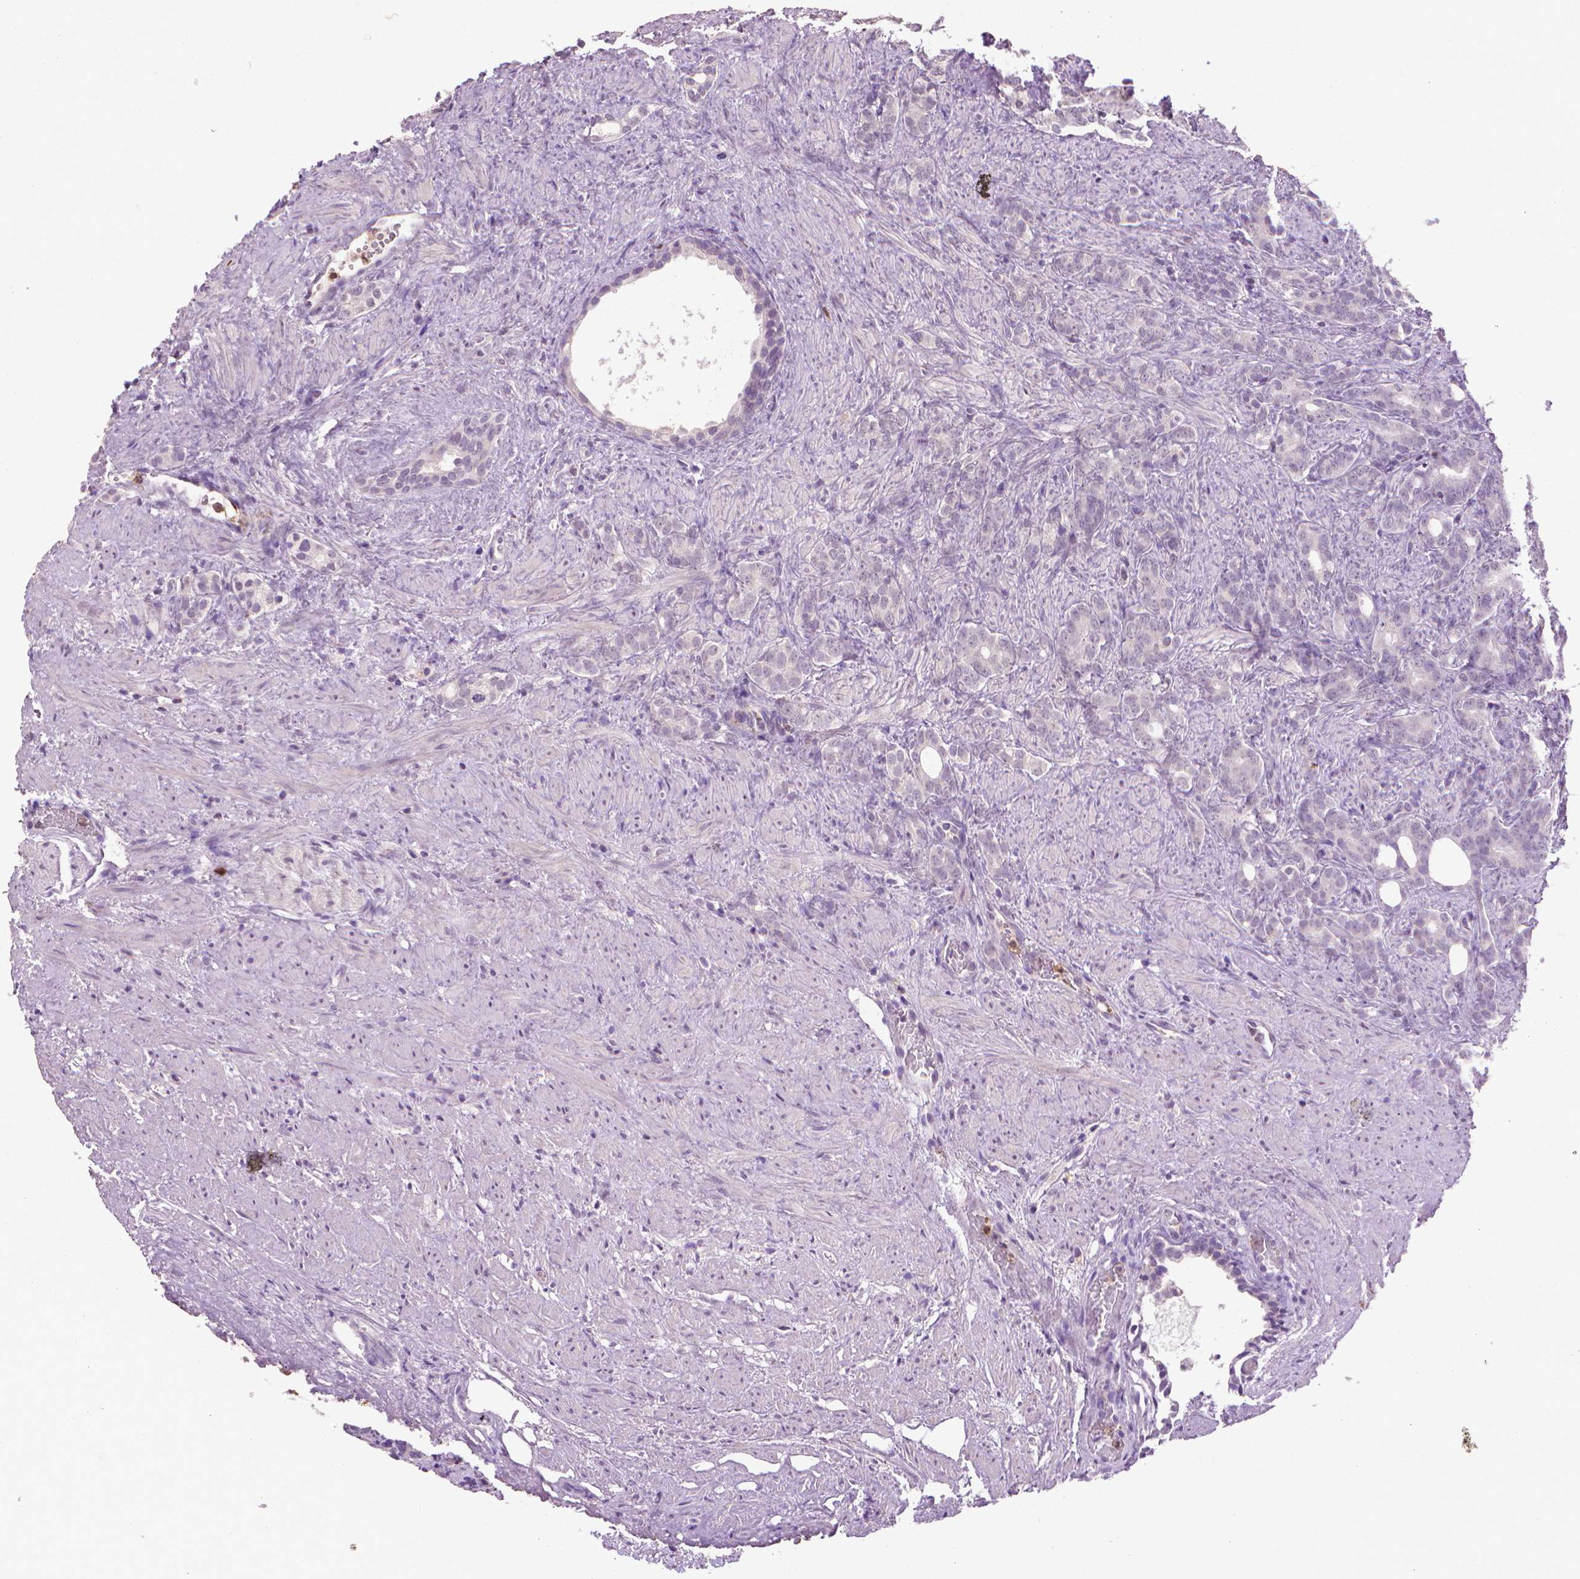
{"staining": {"intensity": "negative", "quantity": "none", "location": "none"}, "tissue": "prostate cancer", "cell_type": "Tumor cells", "image_type": "cancer", "snomed": [{"axis": "morphology", "description": "Adenocarcinoma, High grade"}, {"axis": "topography", "description": "Prostate"}], "caption": "A high-resolution photomicrograph shows IHC staining of high-grade adenocarcinoma (prostate), which exhibits no significant positivity in tumor cells.", "gene": "CDKN2D", "patient": {"sex": "male", "age": 84}}